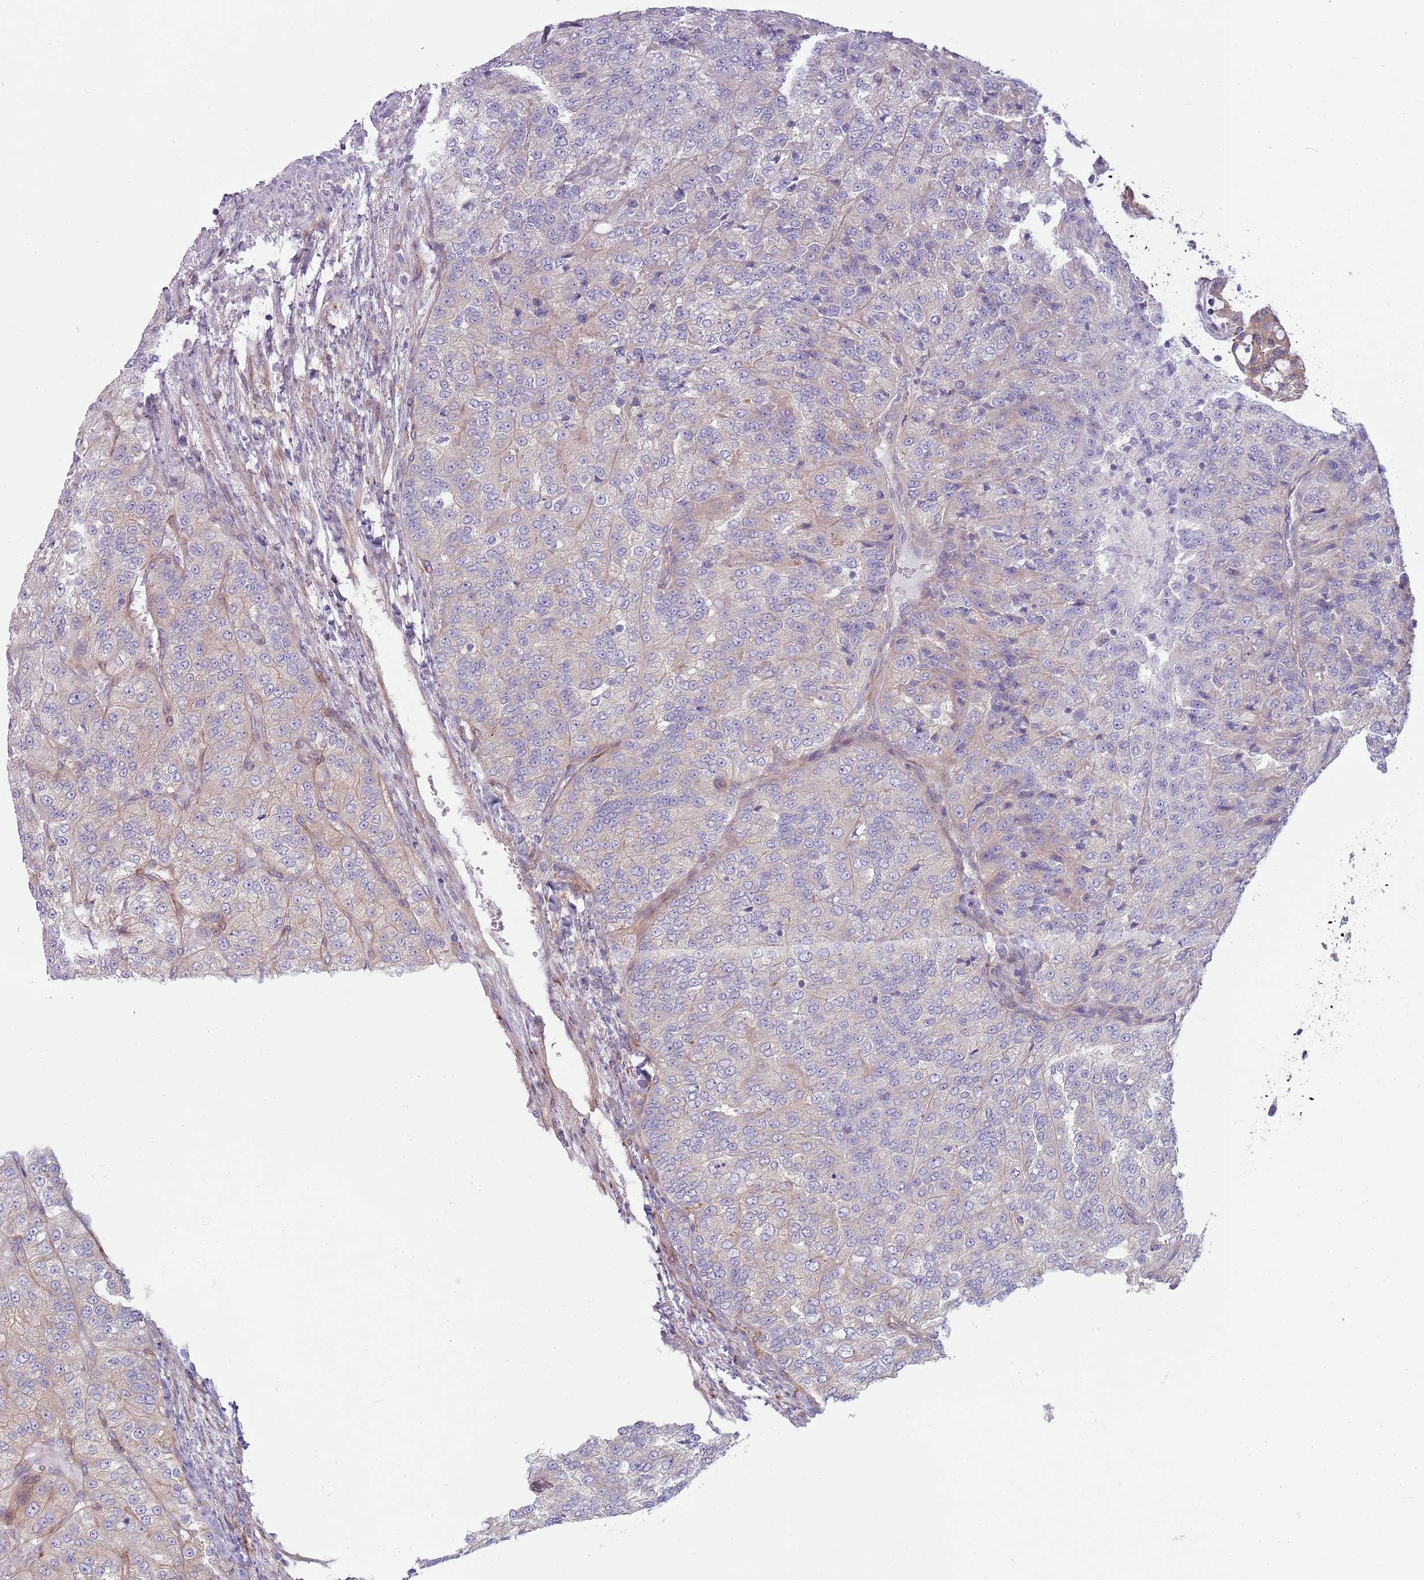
{"staining": {"intensity": "negative", "quantity": "none", "location": "none"}, "tissue": "renal cancer", "cell_type": "Tumor cells", "image_type": "cancer", "snomed": [{"axis": "morphology", "description": "Adenocarcinoma, NOS"}, {"axis": "topography", "description": "Kidney"}], "caption": "DAB immunohistochemical staining of adenocarcinoma (renal) exhibits no significant staining in tumor cells.", "gene": "SNX1", "patient": {"sex": "female", "age": 63}}